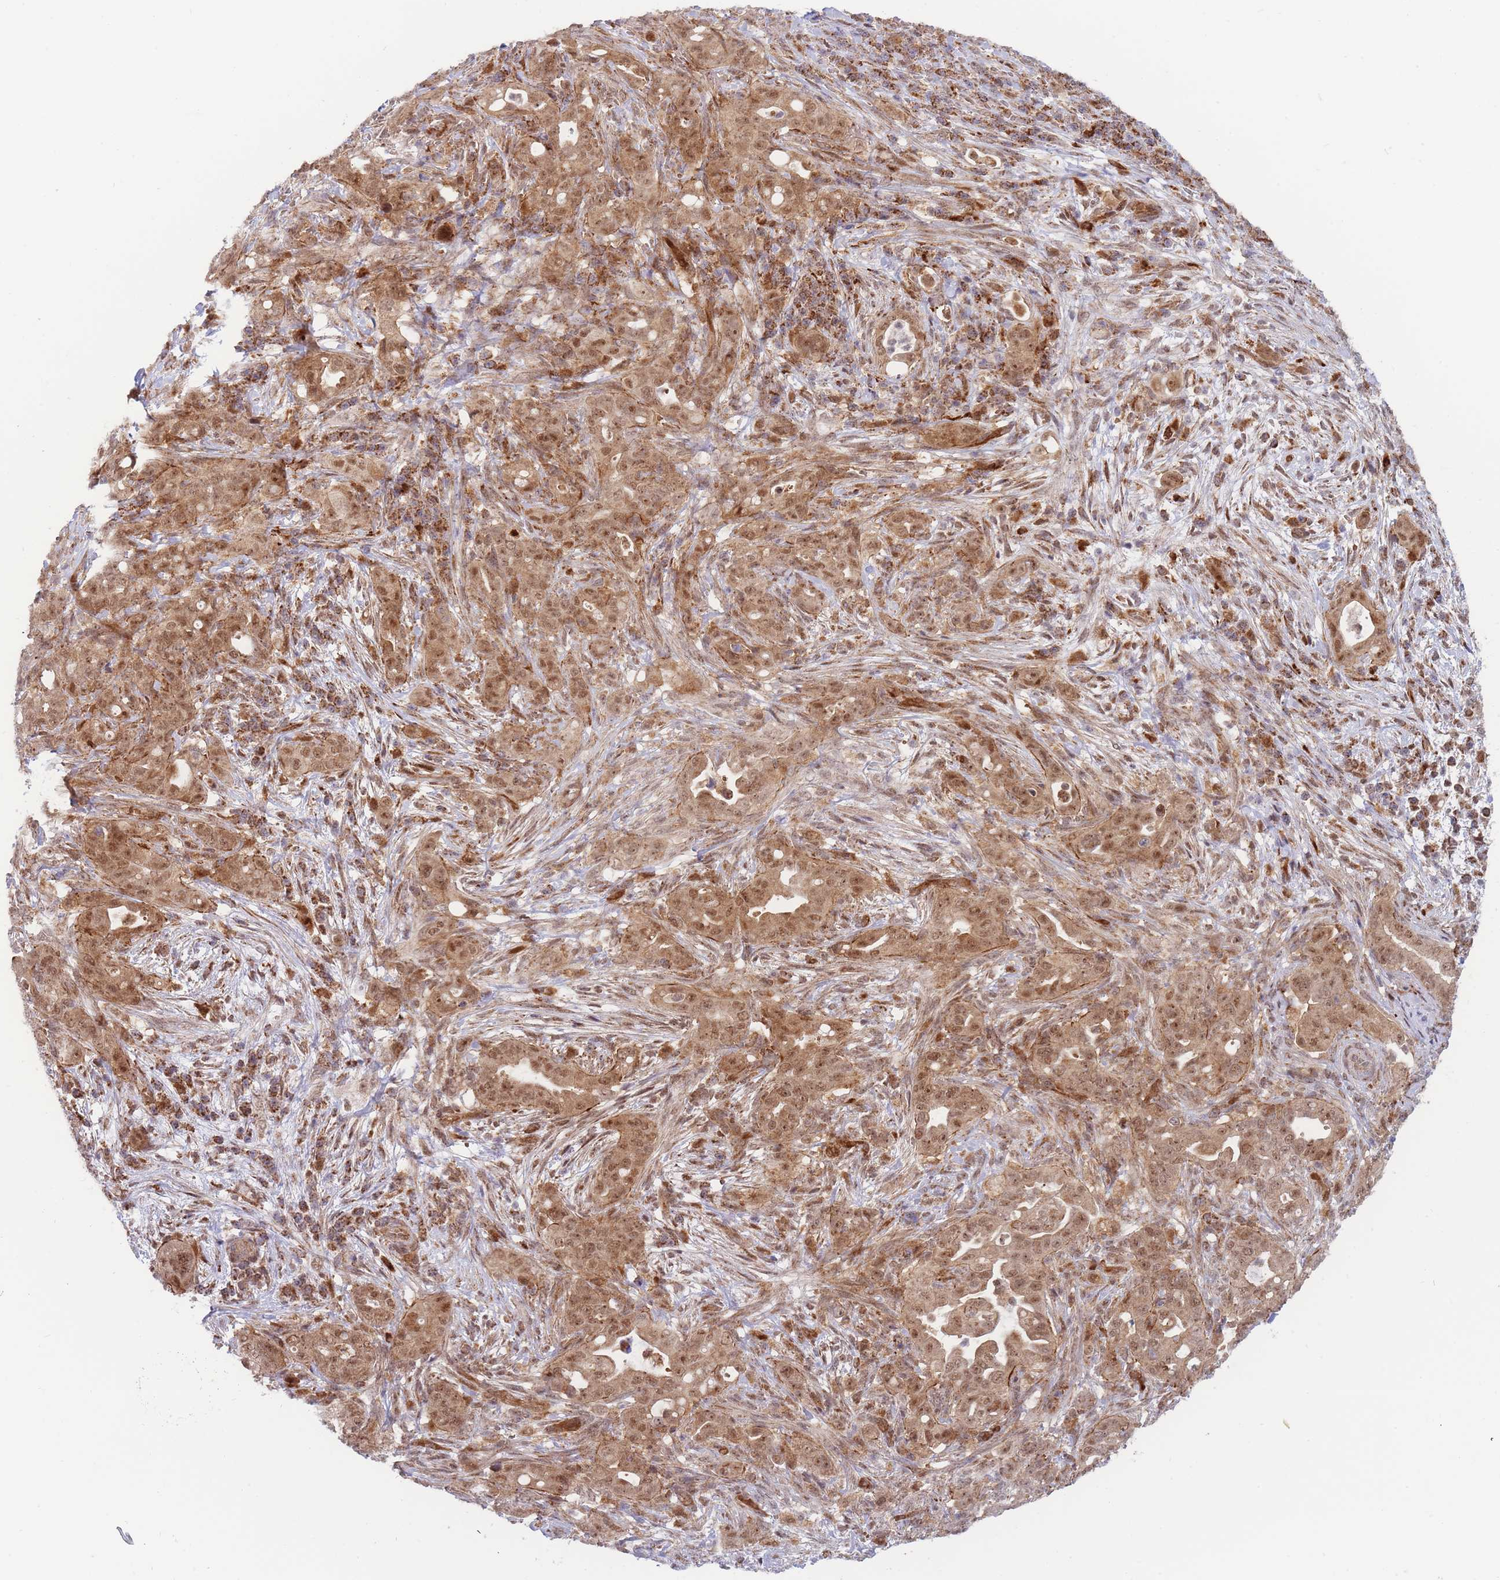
{"staining": {"intensity": "moderate", "quantity": ">75%", "location": "nuclear"}, "tissue": "pancreatic cancer", "cell_type": "Tumor cells", "image_type": "cancer", "snomed": [{"axis": "morphology", "description": "Normal tissue, NOS"}, {"axis": "morphology", "description": "Adenocarcinoma, NOS"}, {"axis": "topography", "description": "Lymph node"}, {"axis": "topography", "description": "Pancreas"}], "caption": "Moderate nuclear protein positivity is appreciated in approximately >75% of tumor cells in pancreatic adenocarcinoma. (Stains: DAB (3,3'-diaminobenzidine) in brown, nuclei in blue, Microscopy: brightfield microscopy at high magnification).", "gene": "BOD1L1", "patient": {"sex": "female", "age": 67}}